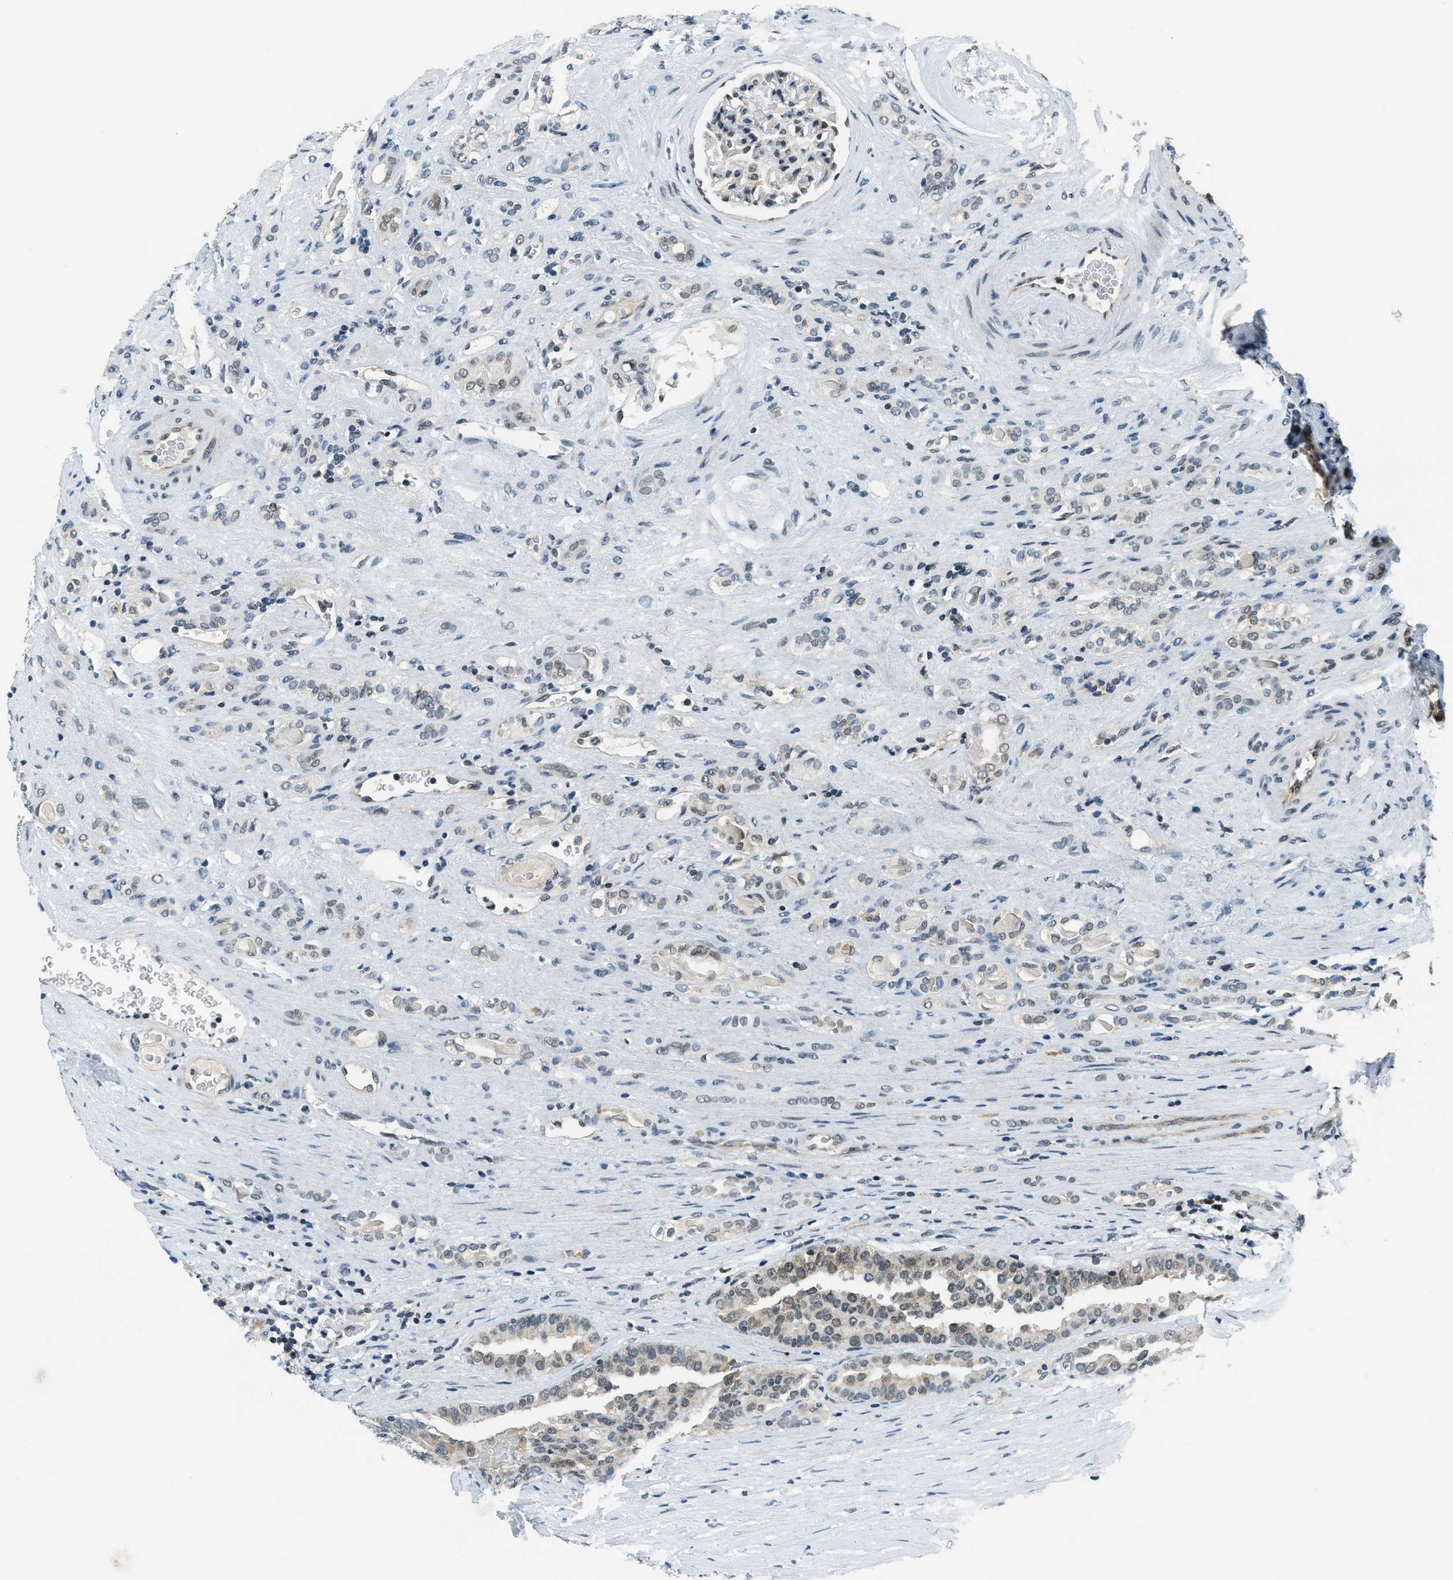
{"staining": {"intensity": "weak", "quantity": "<25%", "location": "cytoplasmic/membranous"}, "tissue": "renal cancer", "cell_type": "Tumor cells", "image_type": "cancer", "snomed": [{"axis": "morphology", "description": "Adenocarcinoma, NOS"}, {"axis": "topography", "description": "Kidney"}], "caption": "Immunohistochemistry image of neoplastic tissue: human renal cancer stained with DAB demonstrates no significant protein staining in tumor cells.", "gene": "KLF6", "patient": {"sex": "male", "age": 46}}